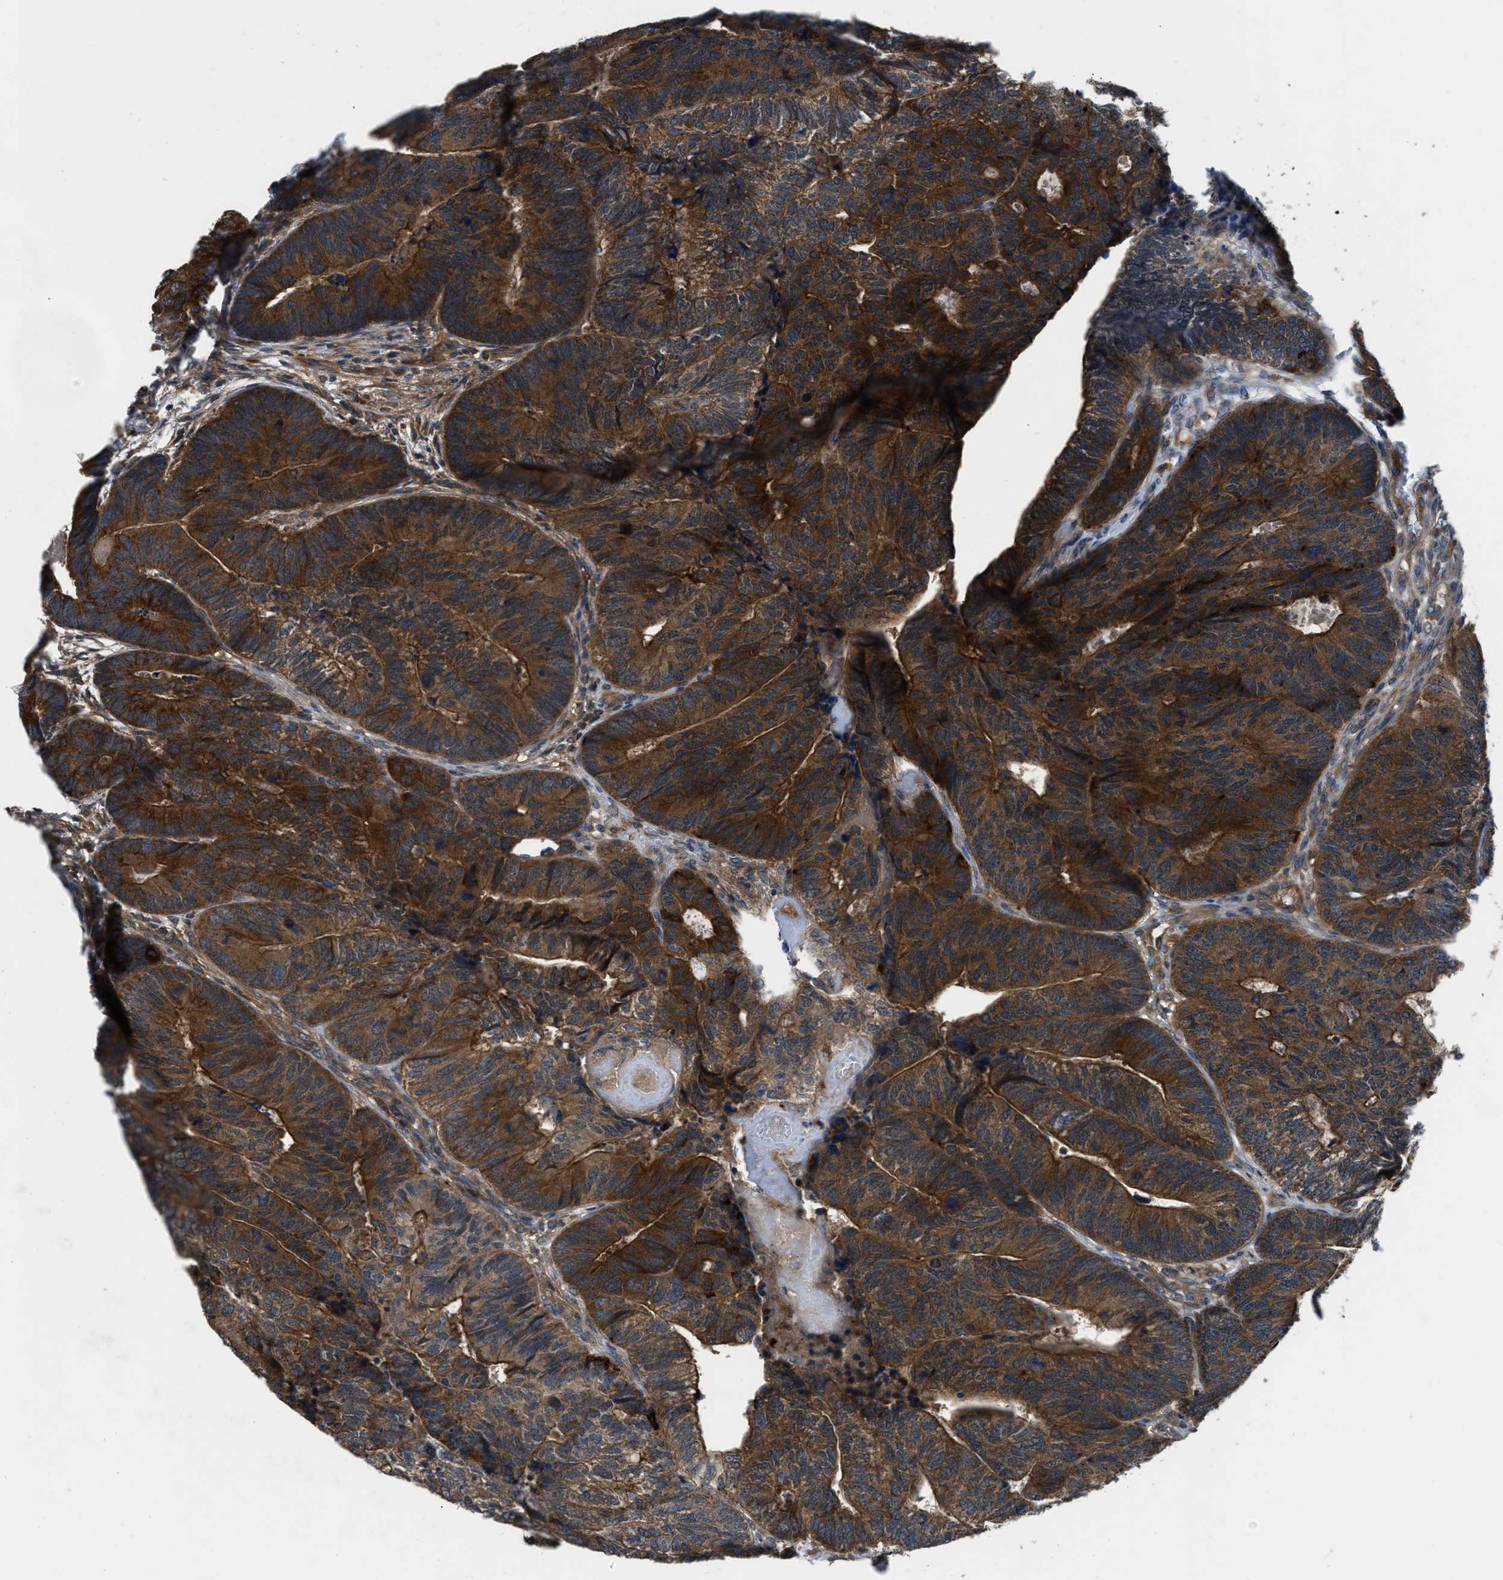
{"staining": {"intensity": "strong", "quantity": ">75%", "location": "cytoplasmic/membranous"}, "tissue": "colorectal cancer", "cell_type": "Tumor cells", "image_type": "cancer", "snomed": [{"axis": "morphology", "description": "Adenocarcinoma, NOS"}, {"axis": "topography", "description": "Colon"}], "caption": "DAB (3,3'-diaminobenzidine) immunohistochemical staining of human adenocarcinoma (colorectal) demonstrates strong cytoplasmic/membranous protein expression in approximately >75% of tumor cells. (Brightfield microscopy of DAB IHC at high magnification).", "gene": "USP25", "patient": {"sex": "female", "age": 67}}